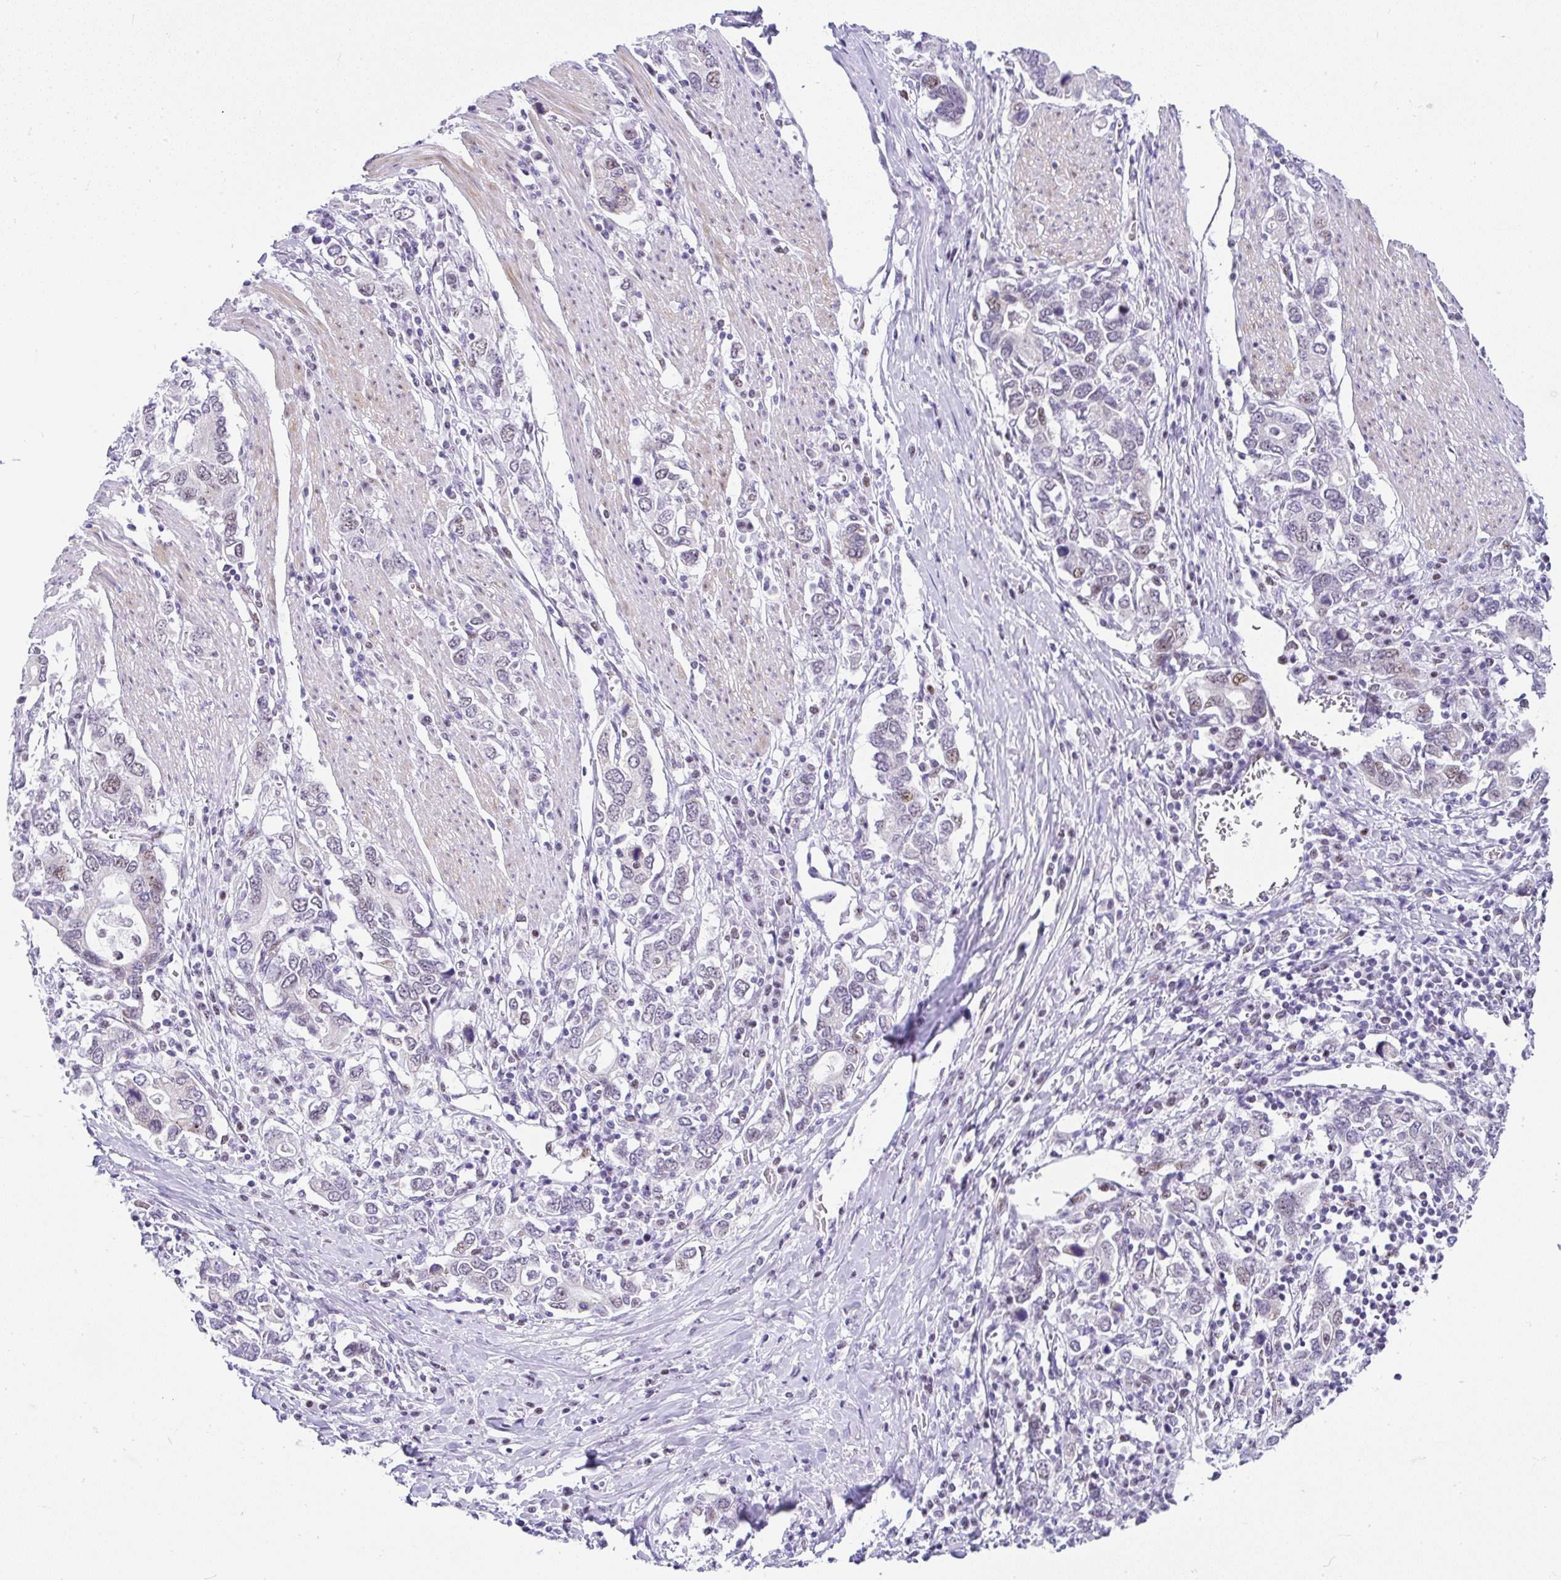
{"staining": {"intensity": "moderate", "quantity": "<25%", "location": "nuclear"}, "tissue": "stomach cancer", "cell_type": "Tumor cells", "image_type": "cancer", "snomed": [{"axis": "morphology", "description": "Adenocarcinoma, NOS"}, {"axis": "topography", "description": "Stomach, upper"}, {"axis": "topography", "description": "Stomach"}], "caption": "Stomach cancer stained with immunohistochemistry (IHC) displays moderate nuclear positivity in approximately <25% of tumor cells.", "gene": "NR1D2", "patient": {"sex": "male", "age": 62}}